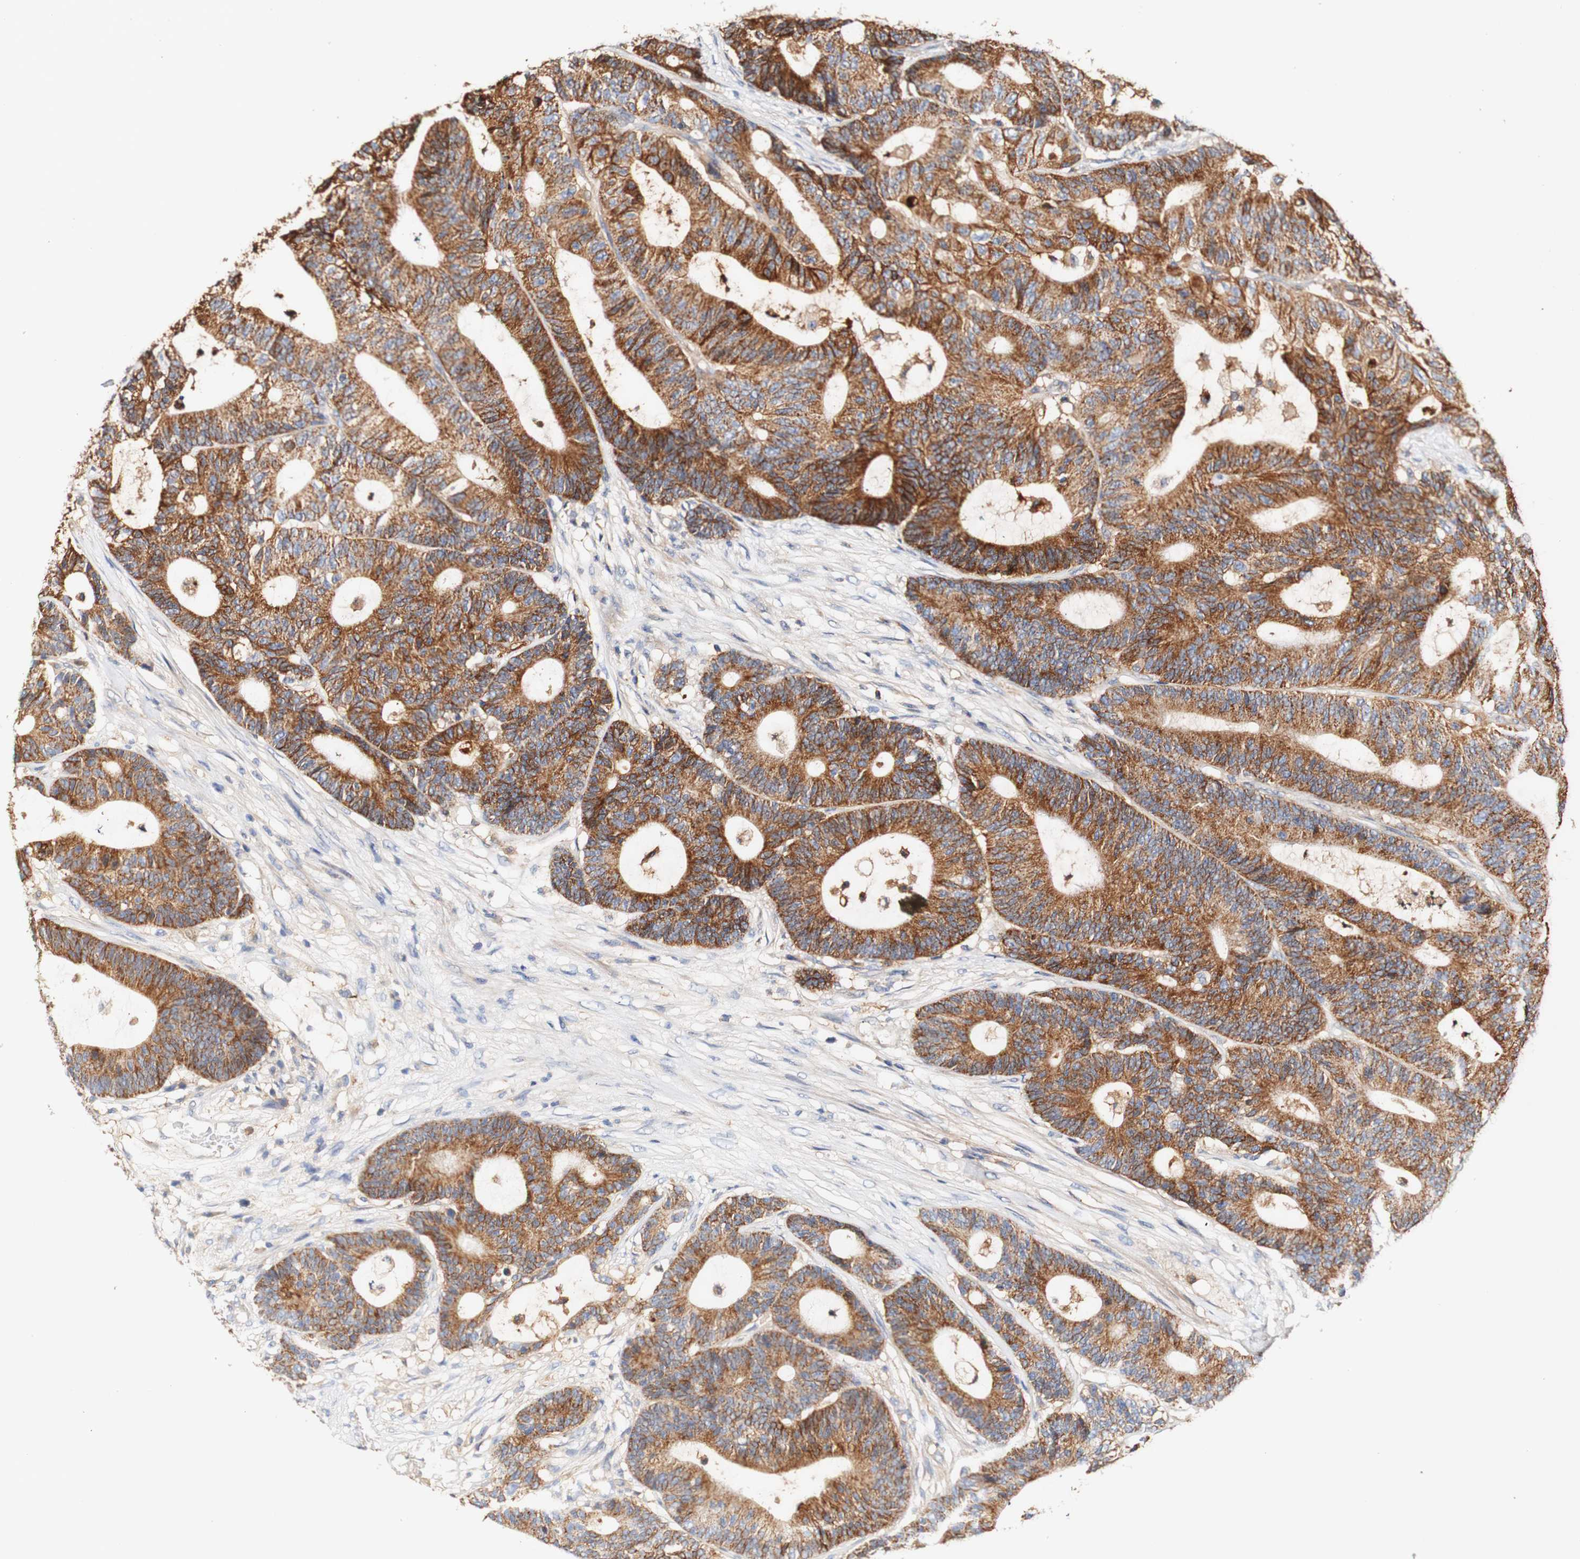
{"staining": {"intensity": "strong", "quantity": ">75%", "location": "cytoplasmic/membranous"}, "tissue": "colorectal cancer", "cell_type": "Tumor cells", "image_type": "cancer", "snomed": [{"axis": "morphology", "description": "Adenocarcinoma, NOS"}, {"axis": "topography", "description": "Colon"}], "caption": "Immunohistochemistry (IHC) (DAB) staining of colorectal cancer (adenocarcinoma) demonstrates strong cytoplasmic/membranous protein positivity in approximately >75% of tumor cells. The staining was performed using DAB, with brown indicating positive protein expression. Nuclei are stained blue with hematoxylin.", "gene": "PCDH7", "patient": {"sex": "female", "age": 84}}